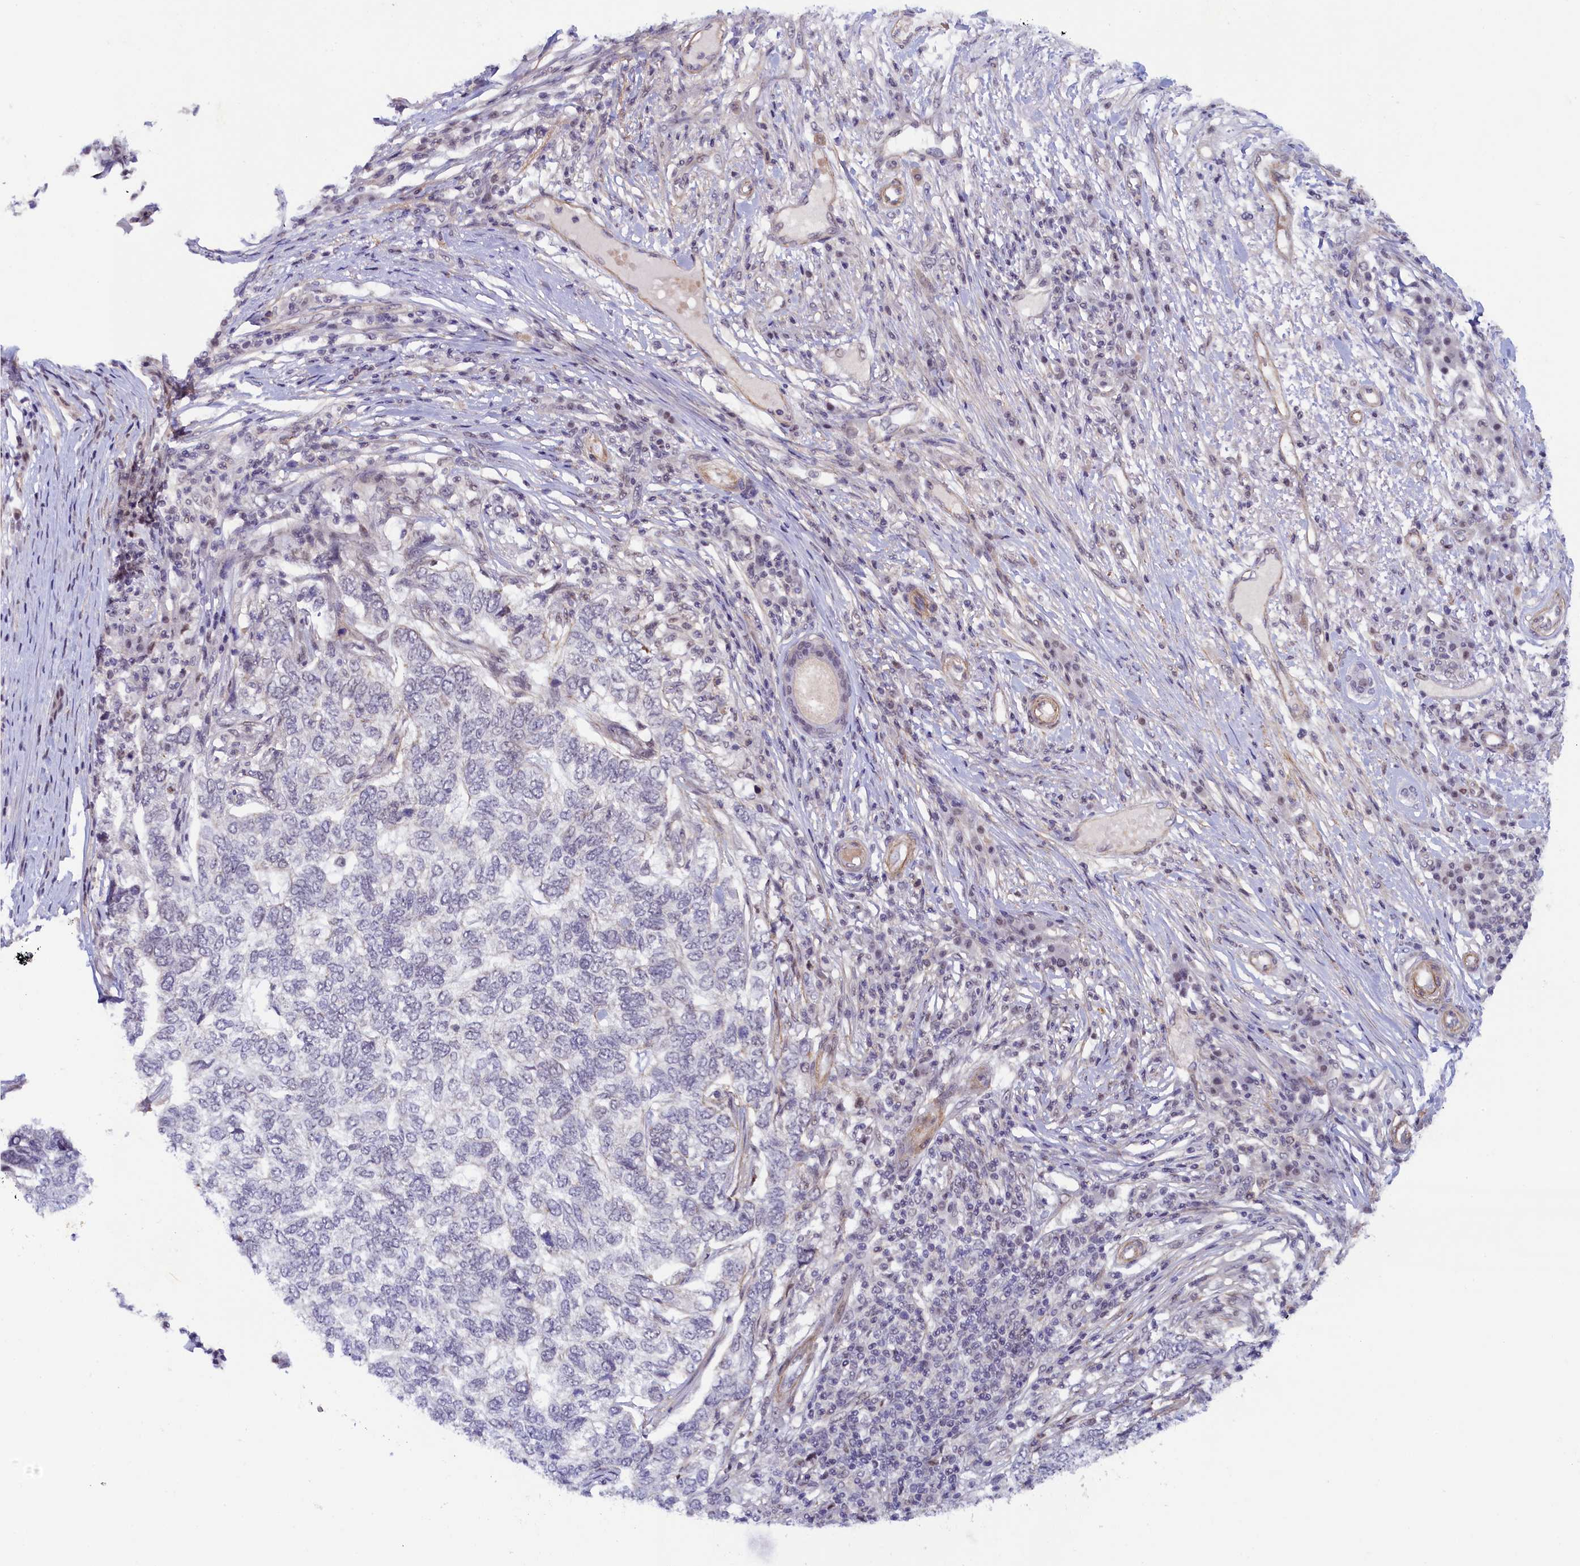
{"staining": {"intensity": "negative", "quantity": "none", "location": "none"}, "tissue": "skin cancer", "cell_type": "Tumor cells", "image_type": "cancer", "snomed": [{"axis": "morphology", "description": "Basal cell carcinoma"}, {"axis": "topography", "description": "Skin"}], "caption": "IHC of human basal cell carcinoma (skin) exhibits no positivity in tumor cells.", "gene": "INTS14", "patient": {"sex": "female", "age": 65}}